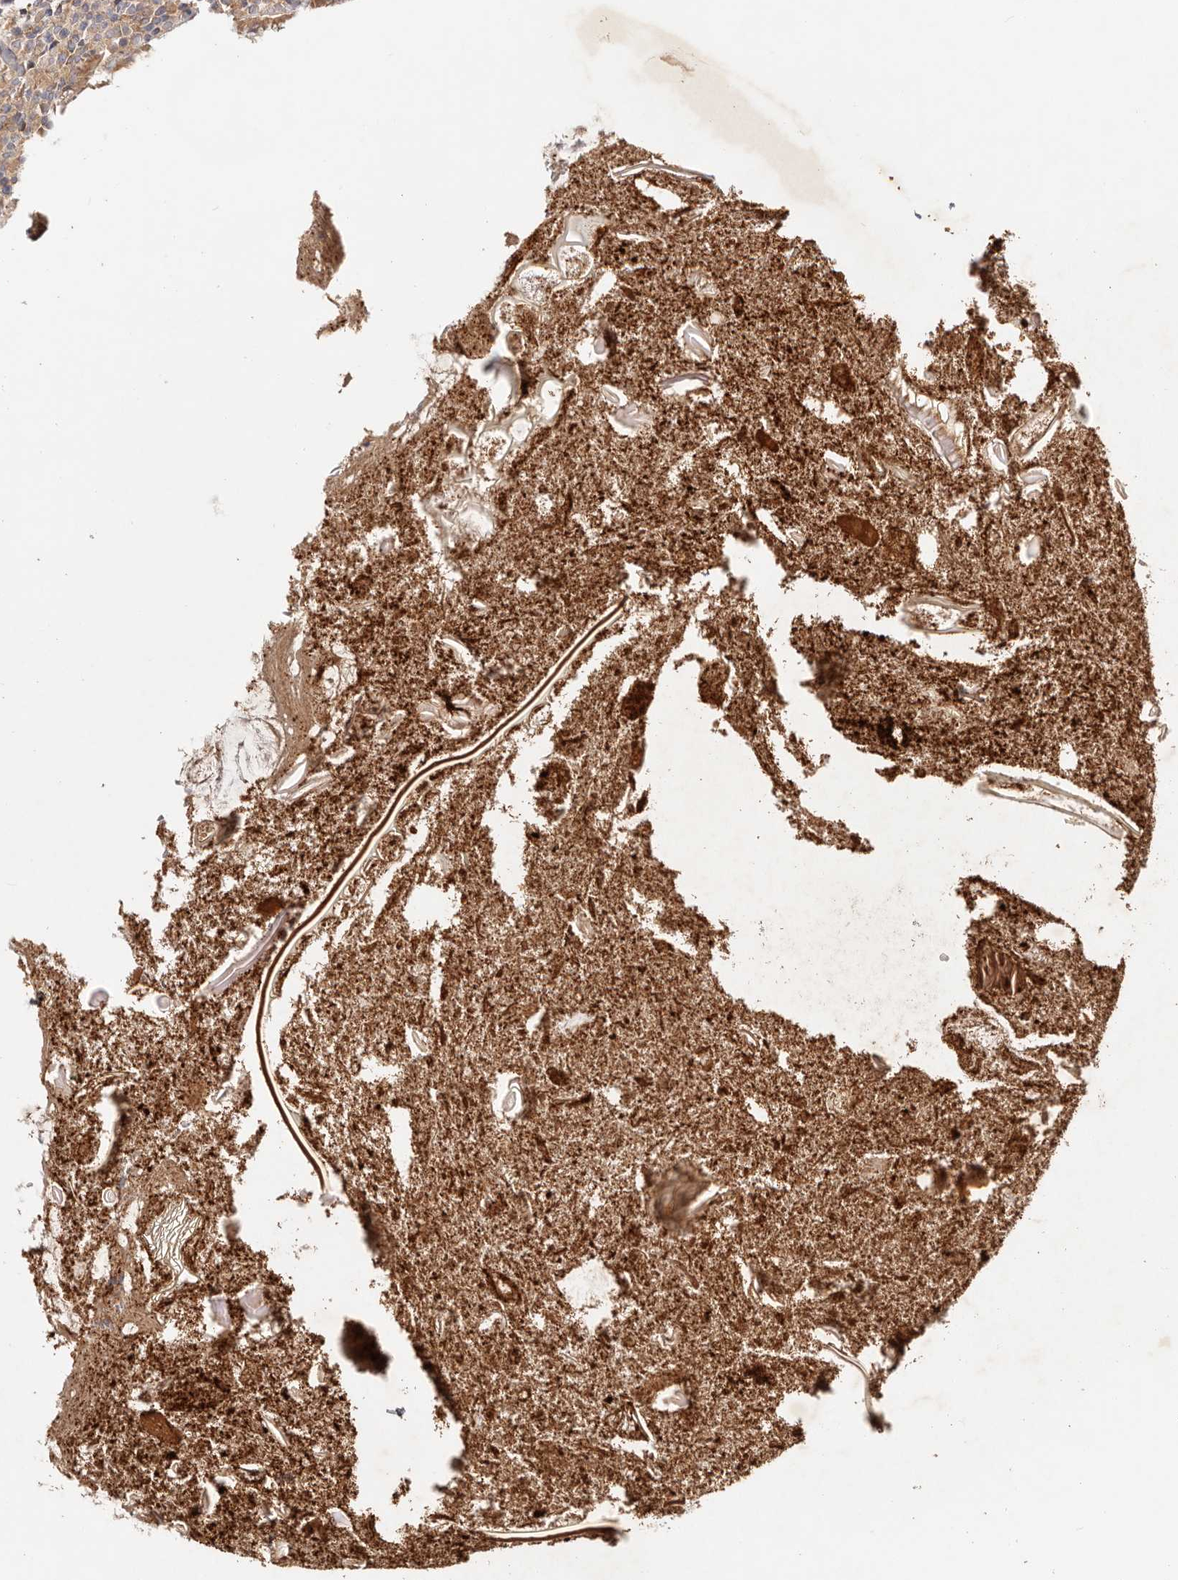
{"staining": {"intensity": "moderate", "quantity": ">75%", "location": "cytoplasmic/membranous"}, "tissue": "appendix", "cell_type": "Glandular cells", "image_type": "normal", "snomed": [{"axis": "morphology", "description": "Normal tissue, NOS"}, {"axis": "topography", "description": "Appendix"}], "caption": "Immunohistochemical staining of unremarkable human appendix demonstrates medium levels of moderate cytoplasmic/membranous positivity in about >75% of glandular cells. Using DAB (brown) and hematoxylin (blue) stains, captured at high magnification using brightfield microscopy.", "gene": "GNA13", "patient": {"sex": "female", "age": 17}}